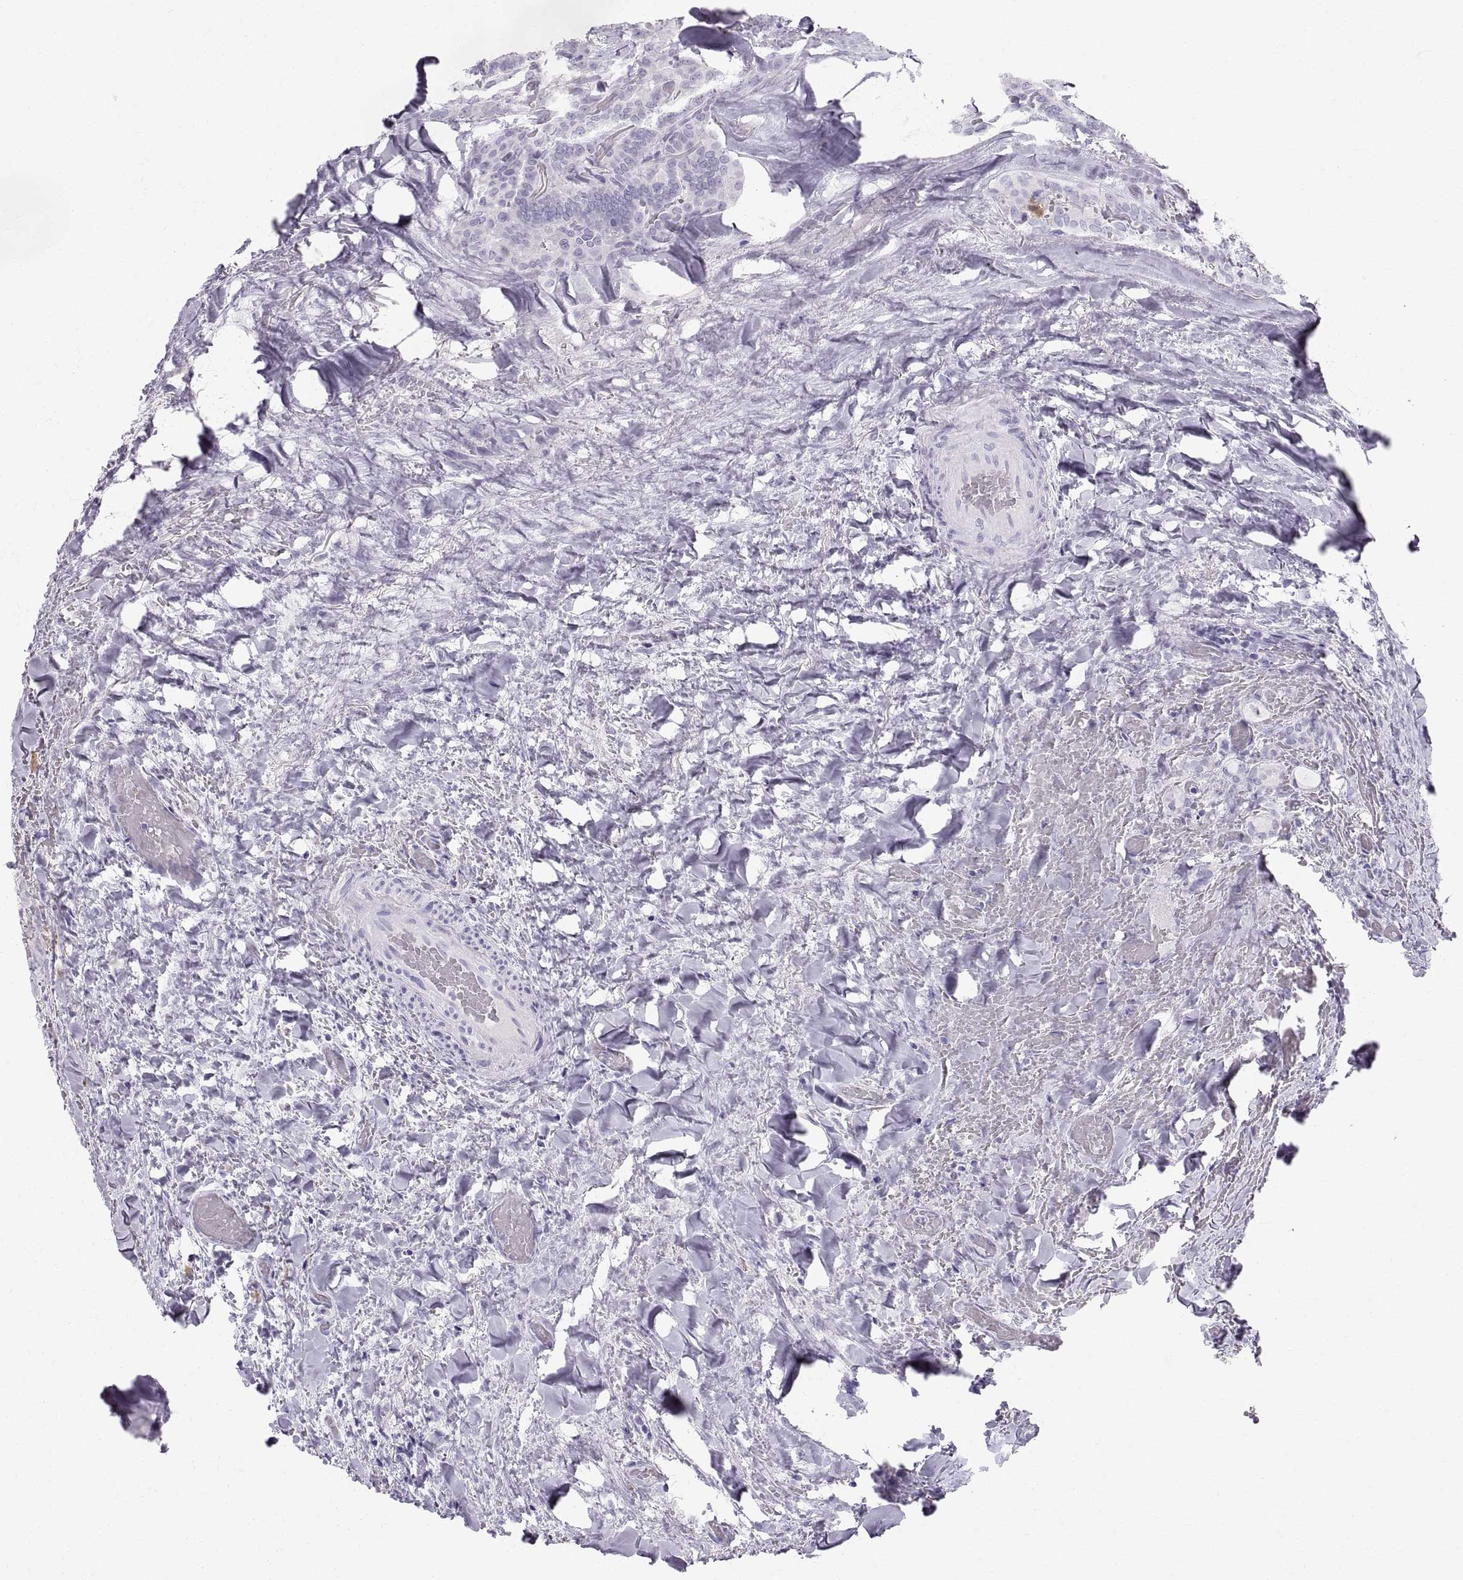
{"staining": {"intensity": "negative", "quantity": "none", "location": "none"}, "tissue": "thyroid cancer", "cell_type": "Tumor cells", "image_type": "cancer", "snomed": [{"axis": "morphology", "description": "Papillary adenocarcinoma, NOS"}, {"axis": "topography", "description": "Thyroid gland"}], "caption": "Immunohistochemistry of papillary adenocarcinoma (thyroid) exhibits no expression in tumor cells. The staining is performed using DAB brown chromogen with nuclei counter-stained in using hematoxylin.", "gene": "SLC22A6", "patient": {"sex": "female", "age": 39}}